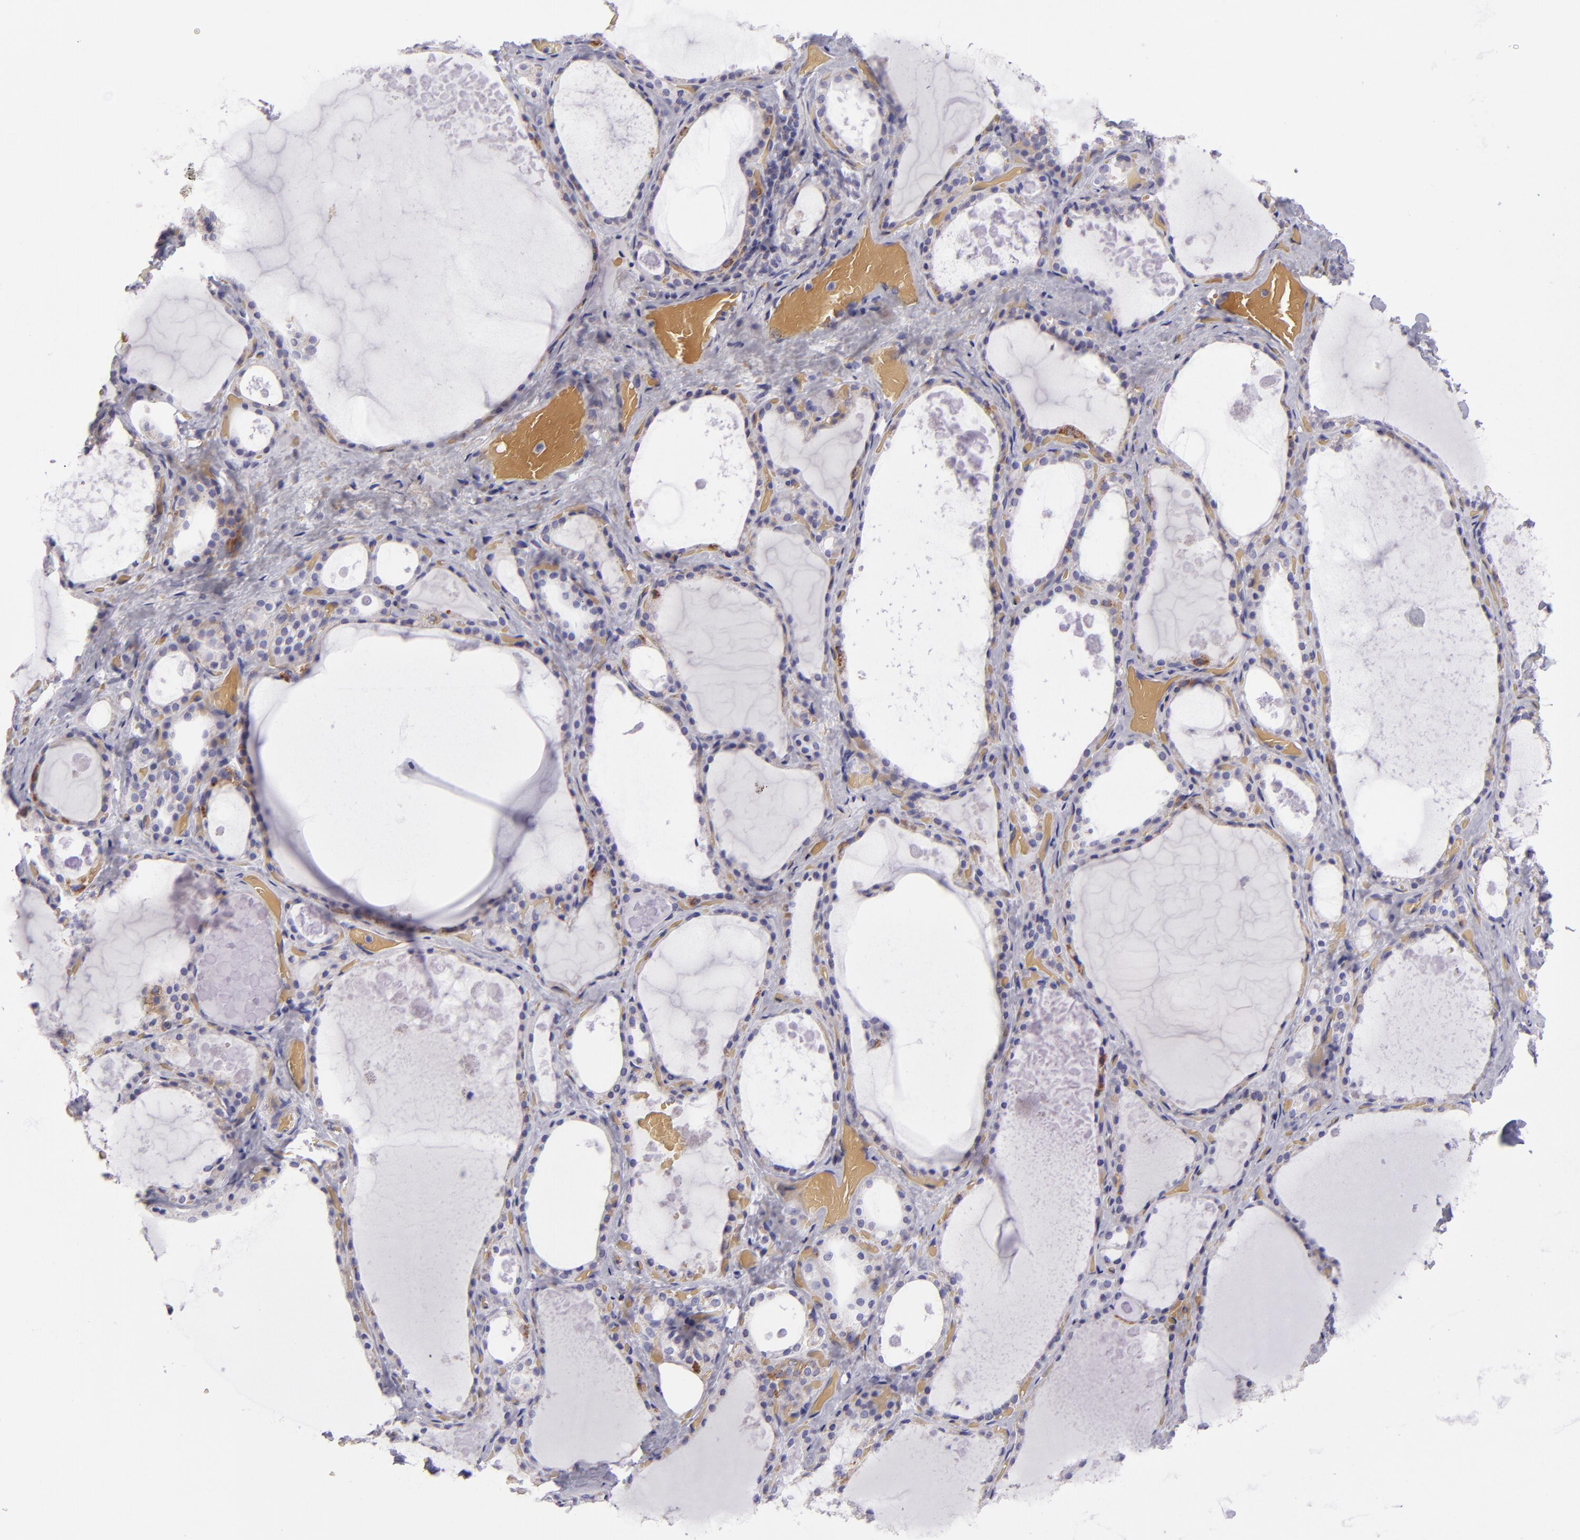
{"staining": {"intensity": "weak", "quantity": "<25%", "location": "cytoplasmic/membranous"}, "tissue": "thyroid gland", "cell_type": "Glandular cells", "image_type": "normal", "snomed": [{"axis": "morphology", "description": "Normal tissue, NOS"}, {"axis": "topography", "description": "Thyroid gland"}], "caption": "Immunohistochemical staining of normal thyroid gland reveals no significant staining in glandular cells.", "gene": "HSPD1", "patient": {"sex": "male", "age": 61}}